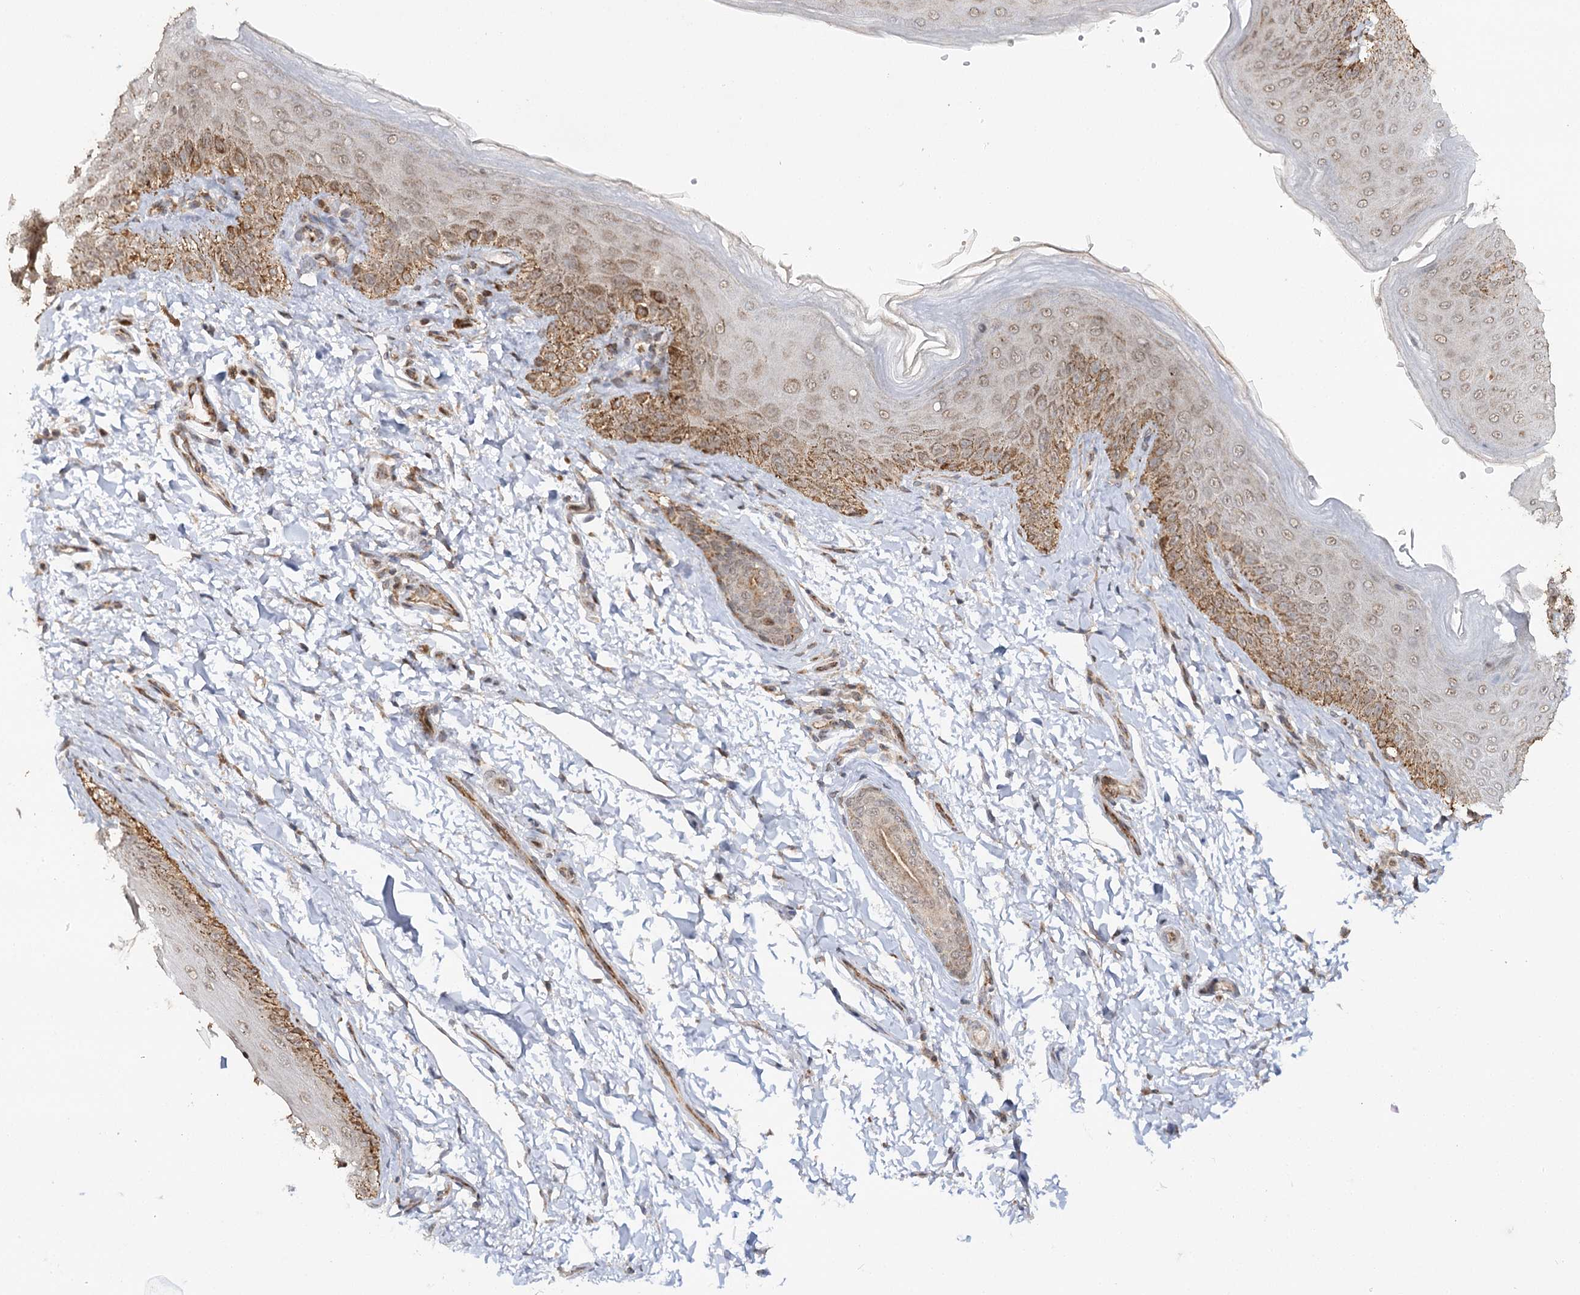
{"staining": {"intensity": "moderate", "quantity": ">75%", "location": "cytoplasmic/membranous"}, "tissue": "skin", "cell_type": "Epidermal cells", "image_type": "normal", "snomed": [{"axis": "morphology", "description": "Normal tissue, NOS"}, {"axis": "topography", "description": "Anal"}], "caption": "This histopathology image shows unremarkable skin stained with immunohistochemistry to label a protein in brown. The cytoplasmic/membranous of epidermal cells show moderate positivity for the protein. Nuclei are counter-stained blue.", "gene": "ZNRF3", "patient": {"sex": "male", "age": 44}}